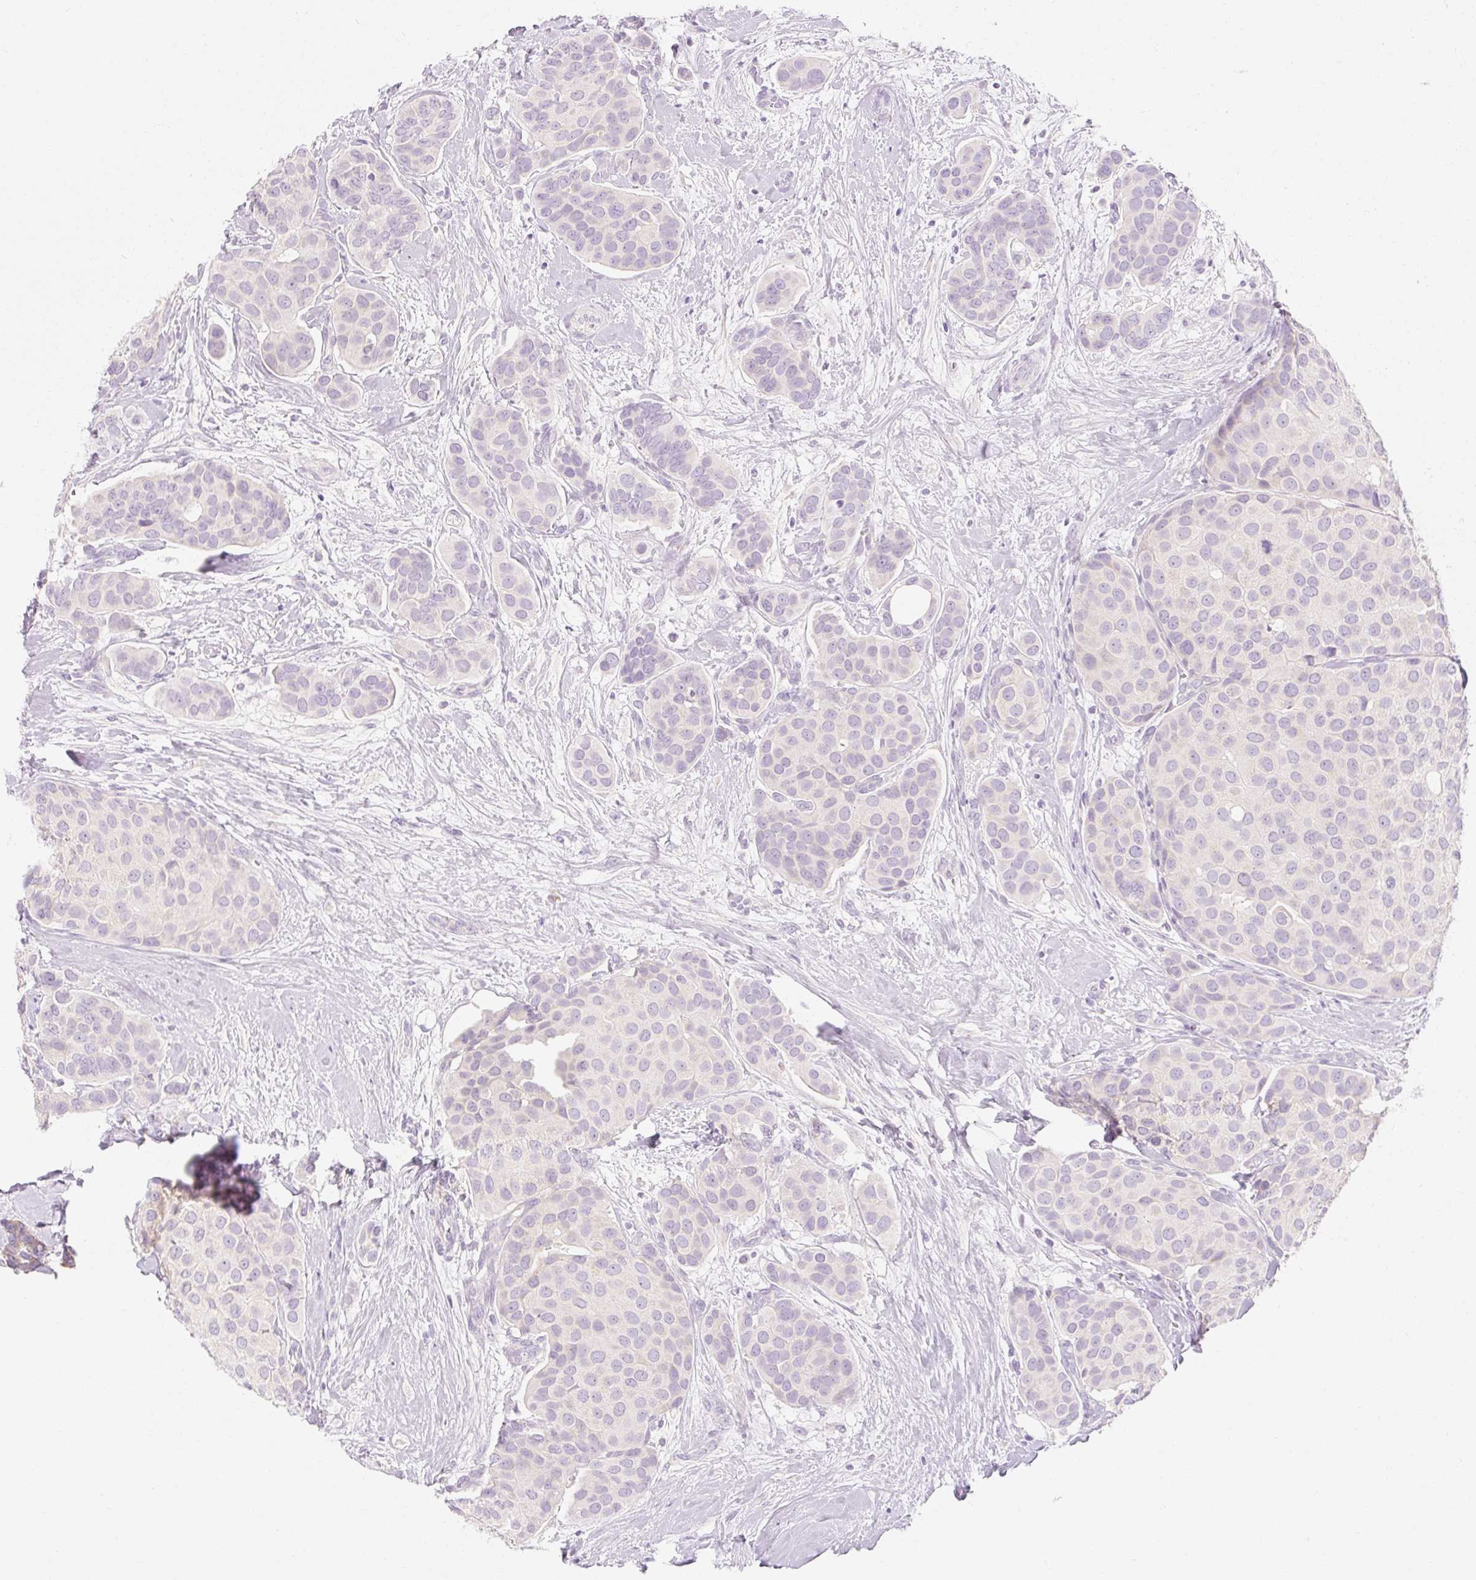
{"staining": {"intensity": "negative", "quantity": "none", "location": "none"}, "tissue": "breast cancer", "cell_type": "Tumor cells", "image_type": "cancer", "snomed": [{"axis": "morphology", "description": "Duct carcinoma"}, {"axis": "topography", "description": "Breast"}], "caption": "Photomicrograph shows no protein positivity in tumor cells of breast cancer tissue.", "gene": "MYO1D", "patient": {"sex": "female", "age": 70}}